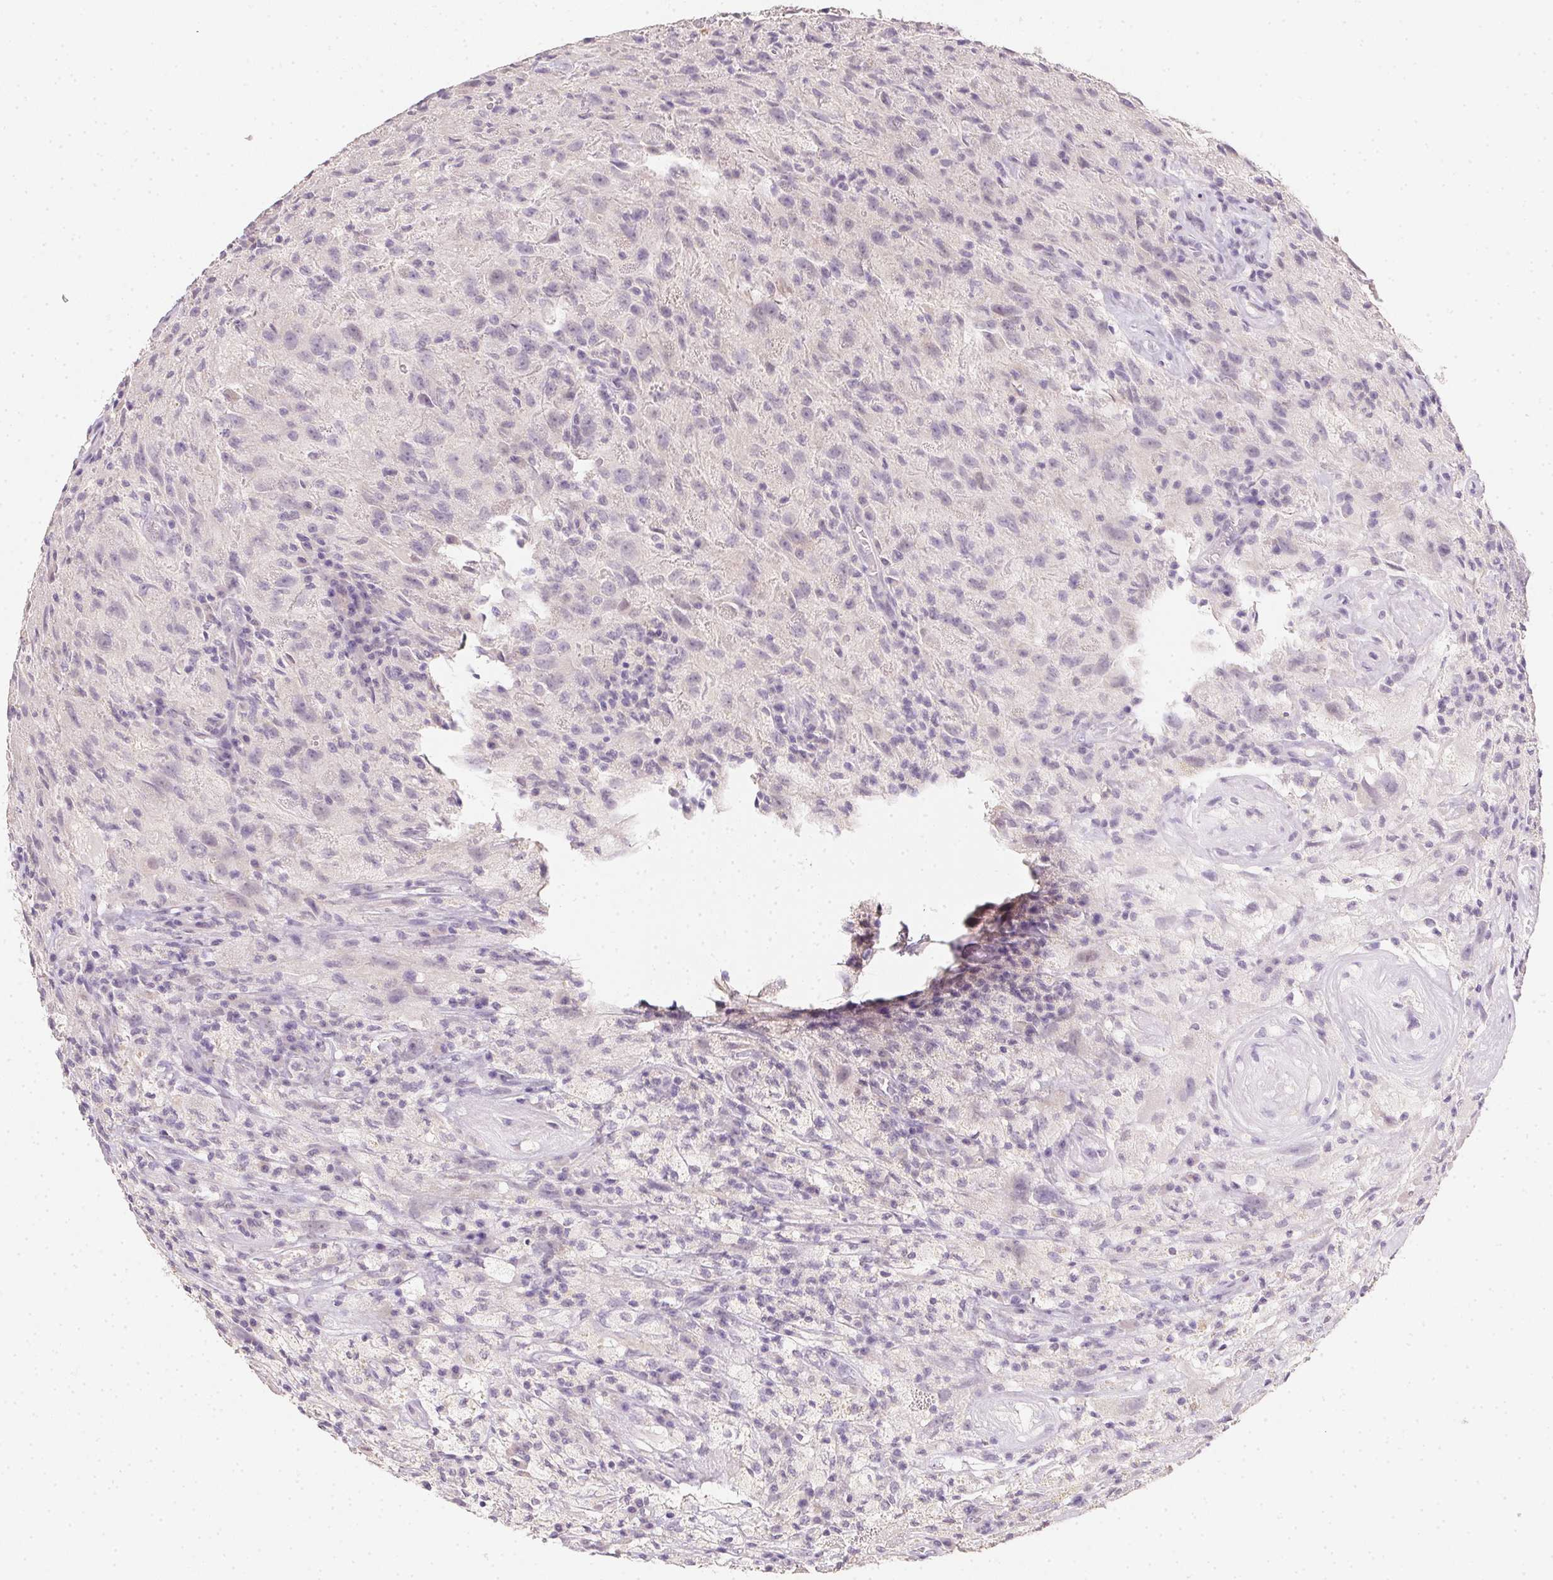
{"staining": {"intensity": "negative", "quantity": "none", "location": "none"}, "tissue": "glioma", "cell_type": "Tumor cells", "image_type": "cancer", "snomed": [{"axis": "morphology", "description": "Glioma, malignant, High grade"}, {"axis": "topography", "description": "Brain"}], "caption": "Immunohistochemical staining of human malignant glioma (high-grade) displays no significant positivity in tumor cells.", "gene": "ZBBX", "patient": {"sex": "male", "age": 68}}